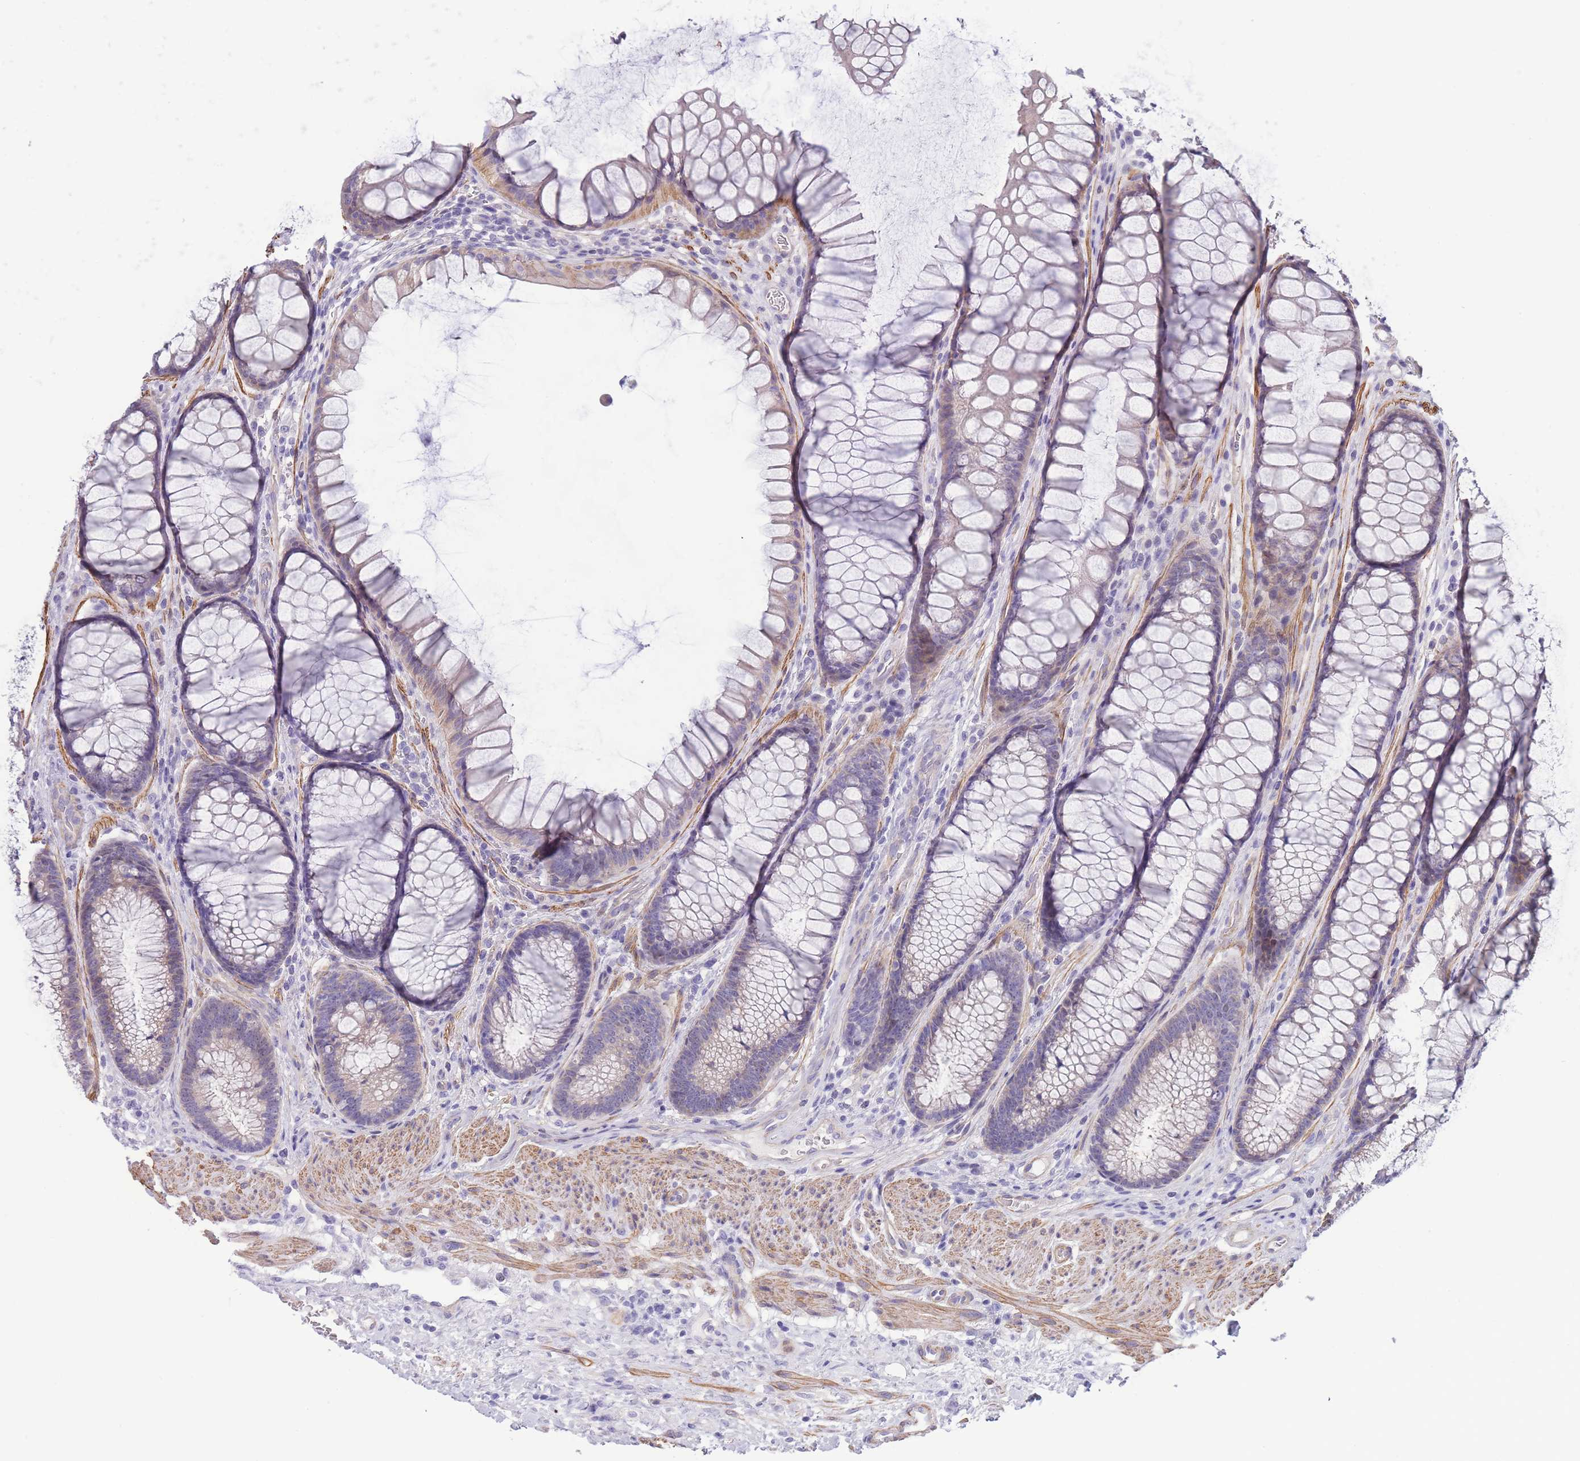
{"staining": {"intensity": "moderate", "quantity": ">75%", "location": "cytoplasmic/membranous"}, "tissue": "colon", "cell_type": "Endothelial cells", "image_type": "normal", "snomed": [{"axis": "morphology", "description": "Normal tissue, NOS"}, {"axis": "topography", "description": "Colon"}], "caption": "Immunohistochemistry staining of benign colon, which exhibits medium levels of moderate cytoplasmic/membranous staining in approximately >75% of endothelial cells indicating moderate cytoplasmic/membranous protein staining. The staining was performed using DAB (brown) for protein detection and nuclei were counterstained in hematoxylin (blue).", "gene": "FAM124A", "patient": {"sex": "female", "age": 82}}